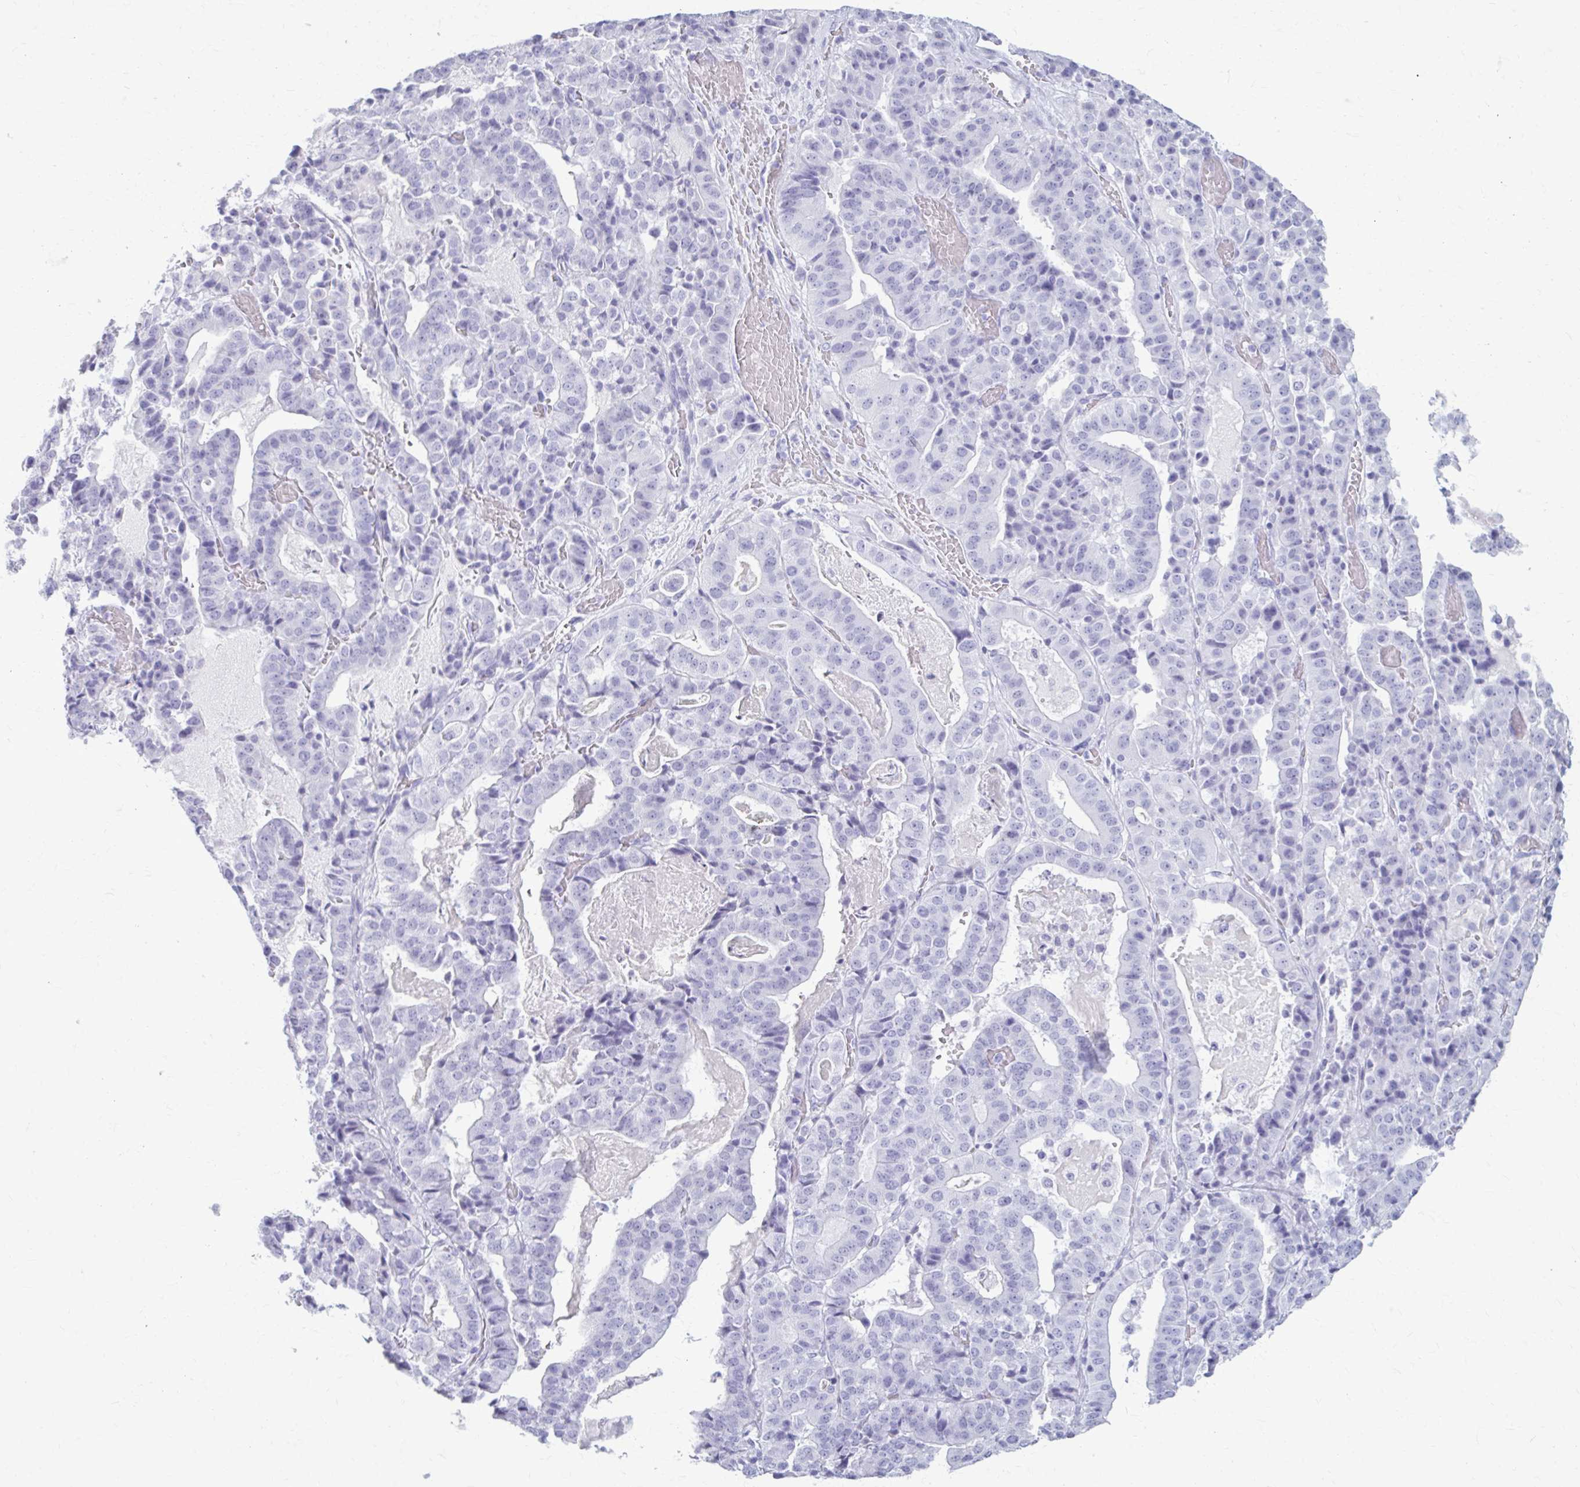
{"staining": {"intensity": "negative", "quantity": "none", "location": "none"}, "tissue": "stomach cancer", "cell_type": "Tumor cells", "image_type": "cancer", "snomed": [{"axis": "morphology", "description": "Adenocarcinoma, NOS"}, {"axis": "topography", "description": "Stomach"}], "caption": "DAB immunohistochemical staining of human stomach cancer (adenocarcinoma) displays no significant staining in tumor cells.", "gene": "KRT5", "patient": {"sex": "male", "age": 48}}